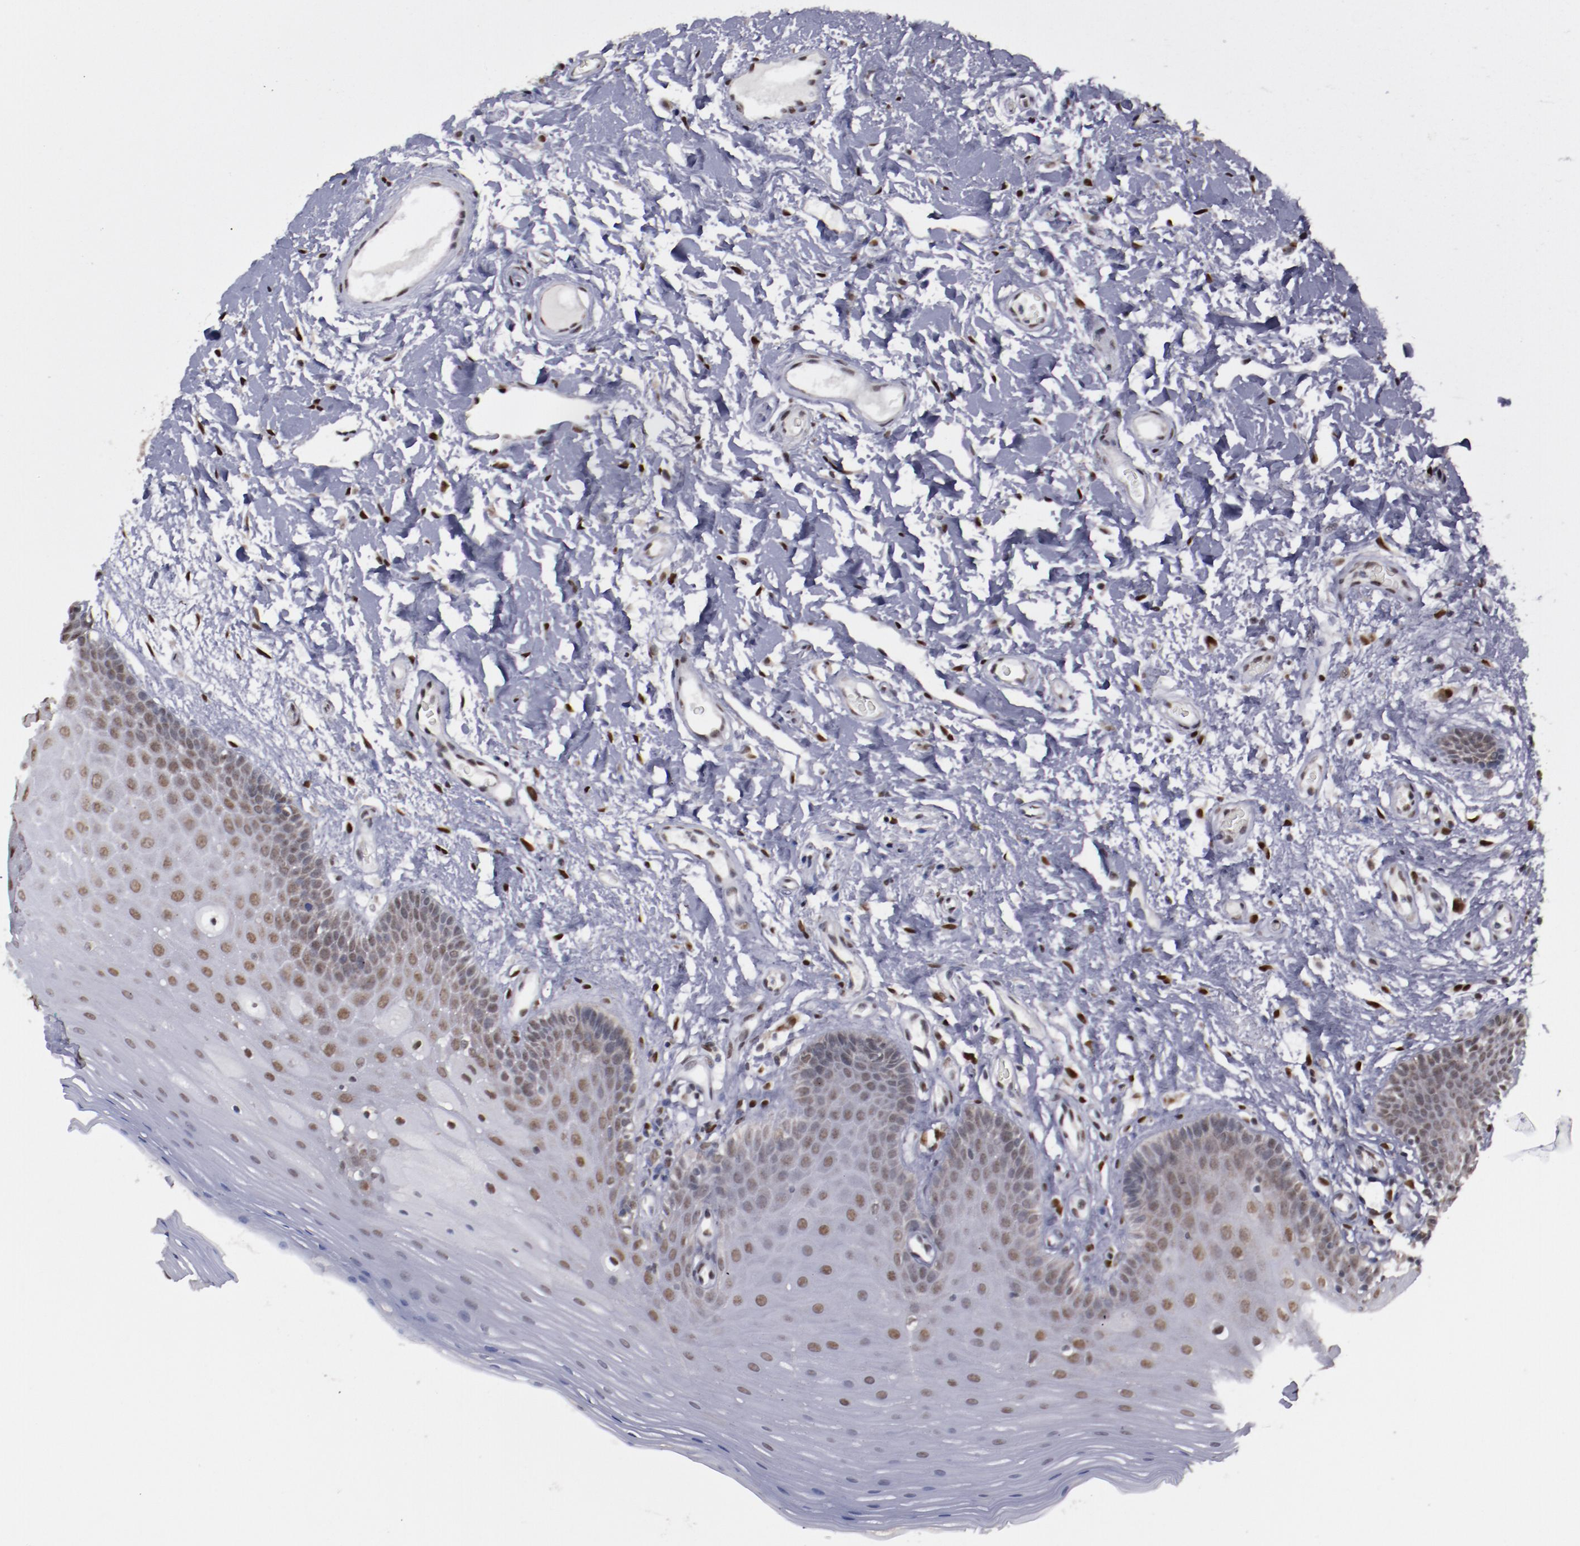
{"staining": {"intensity": "moderate", "quantity": "25%-75%", "location": "nuclear"}, "tissue": "oral mucosa", "cell_type": "Squamous epithelial cells", "image_type": "normal", "snomed": [{"axis": "morphology", "description": "Normal tissue, NOS"}, {"axis": "morphology", "description": "Squamous cell carcinoma, NOS"}, {"axis": "topography", "description": "Skeletal muscle"}, {"axis": "topography", "description": "Oral tissue"}, {"axis": "topography", "description": "Head-Neck"}], "caption": "A brown stain shows moderate nuclear staining of a protein in squamous epithelial cells of normal human oral mucosa.", "gene": "ARNT", "patient": {"sex": "male", "age": 71}}